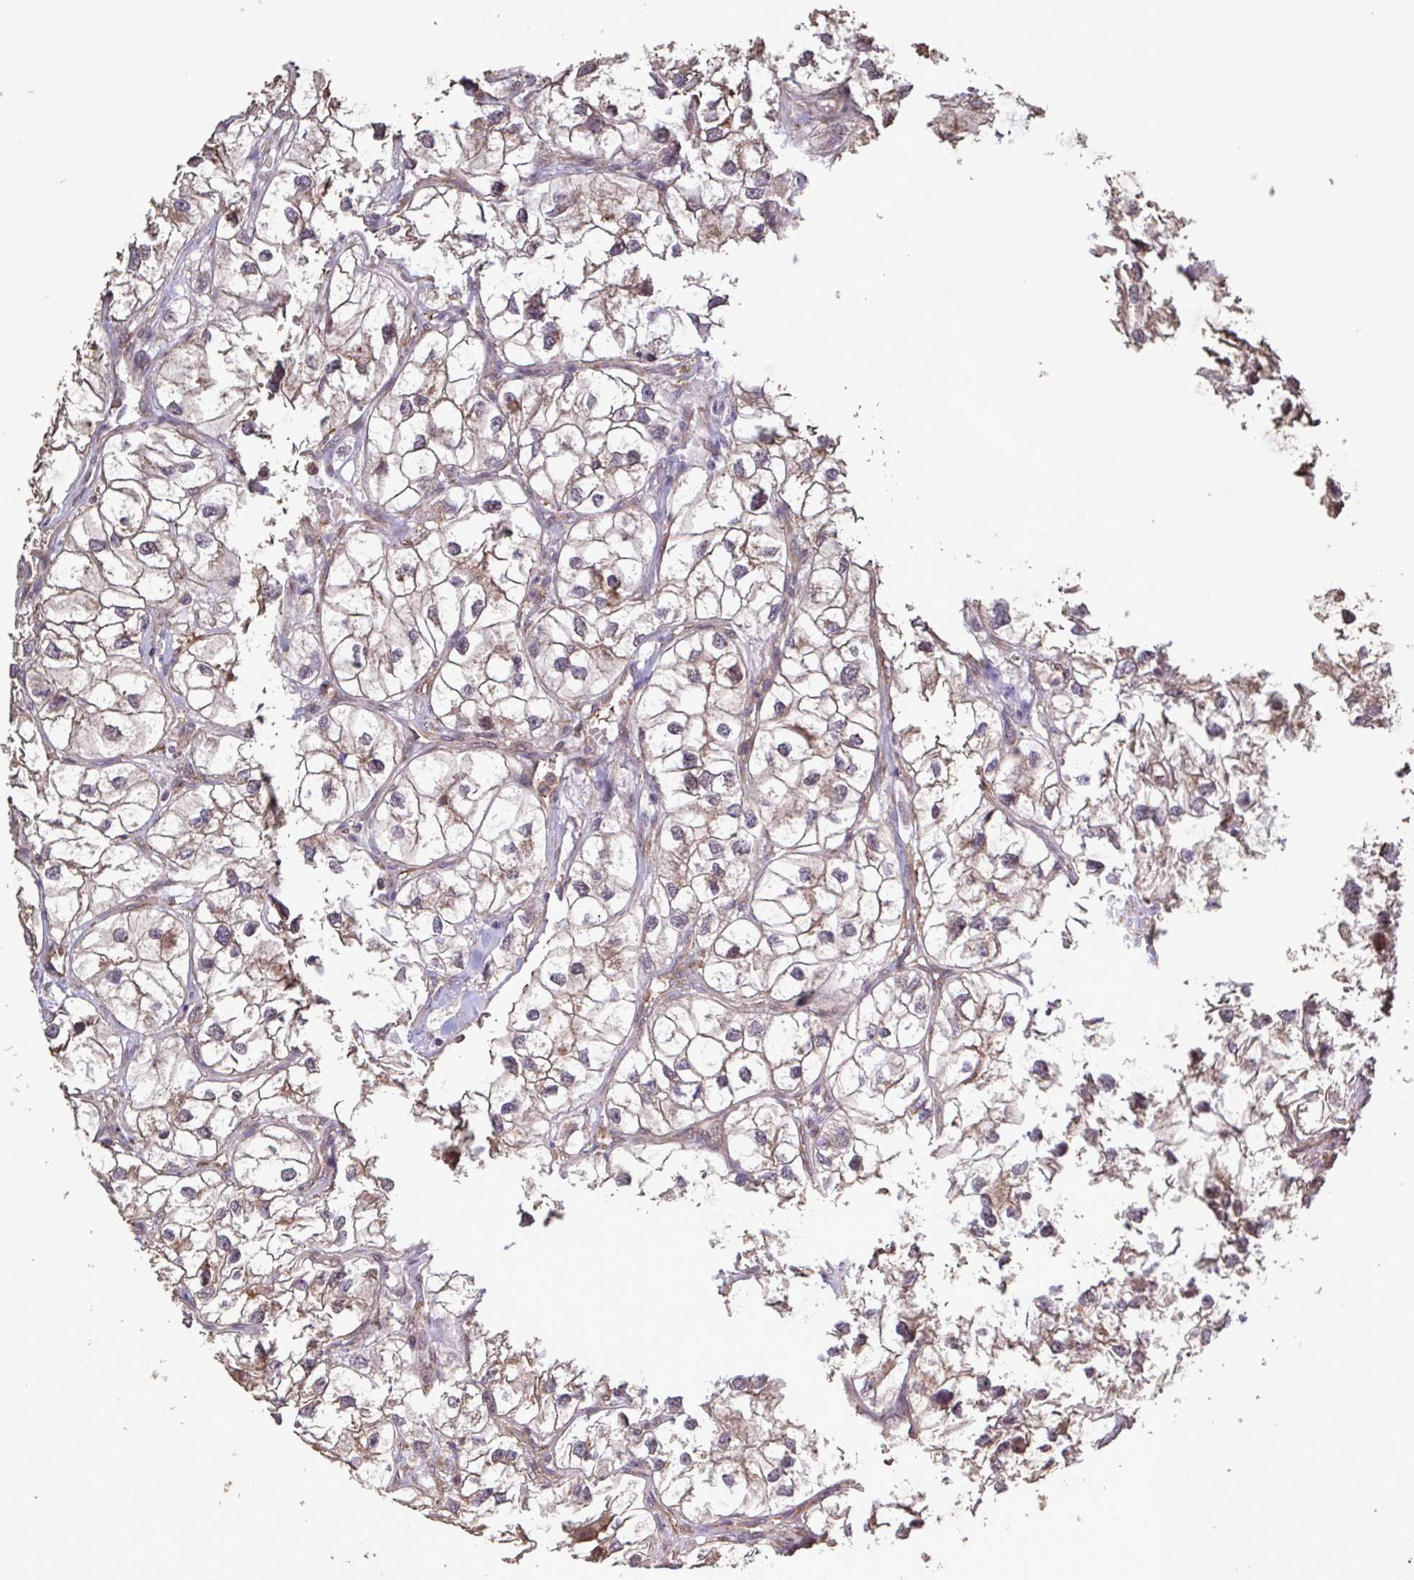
{"staining": {"intensity": "weak", "quantity": ">75%", "location": "cytoplasmic/membranous"}, "tissue": "renal cancer", "cell_type": "Tumor cells", "image_type": "cancer", "snomed": [{"axis": "morphology", "description": "Adenocarcinoma, NOS"}, {"axis": "topography", "description": "Kidney"}], "caption": "A brown stain labels weak cytoplasmic/membranous staining of a protein in adenocarcinoma (renal) tumor cells.", "gene": "ZNF200", "patient": {"sex": "male", "age": 59}}